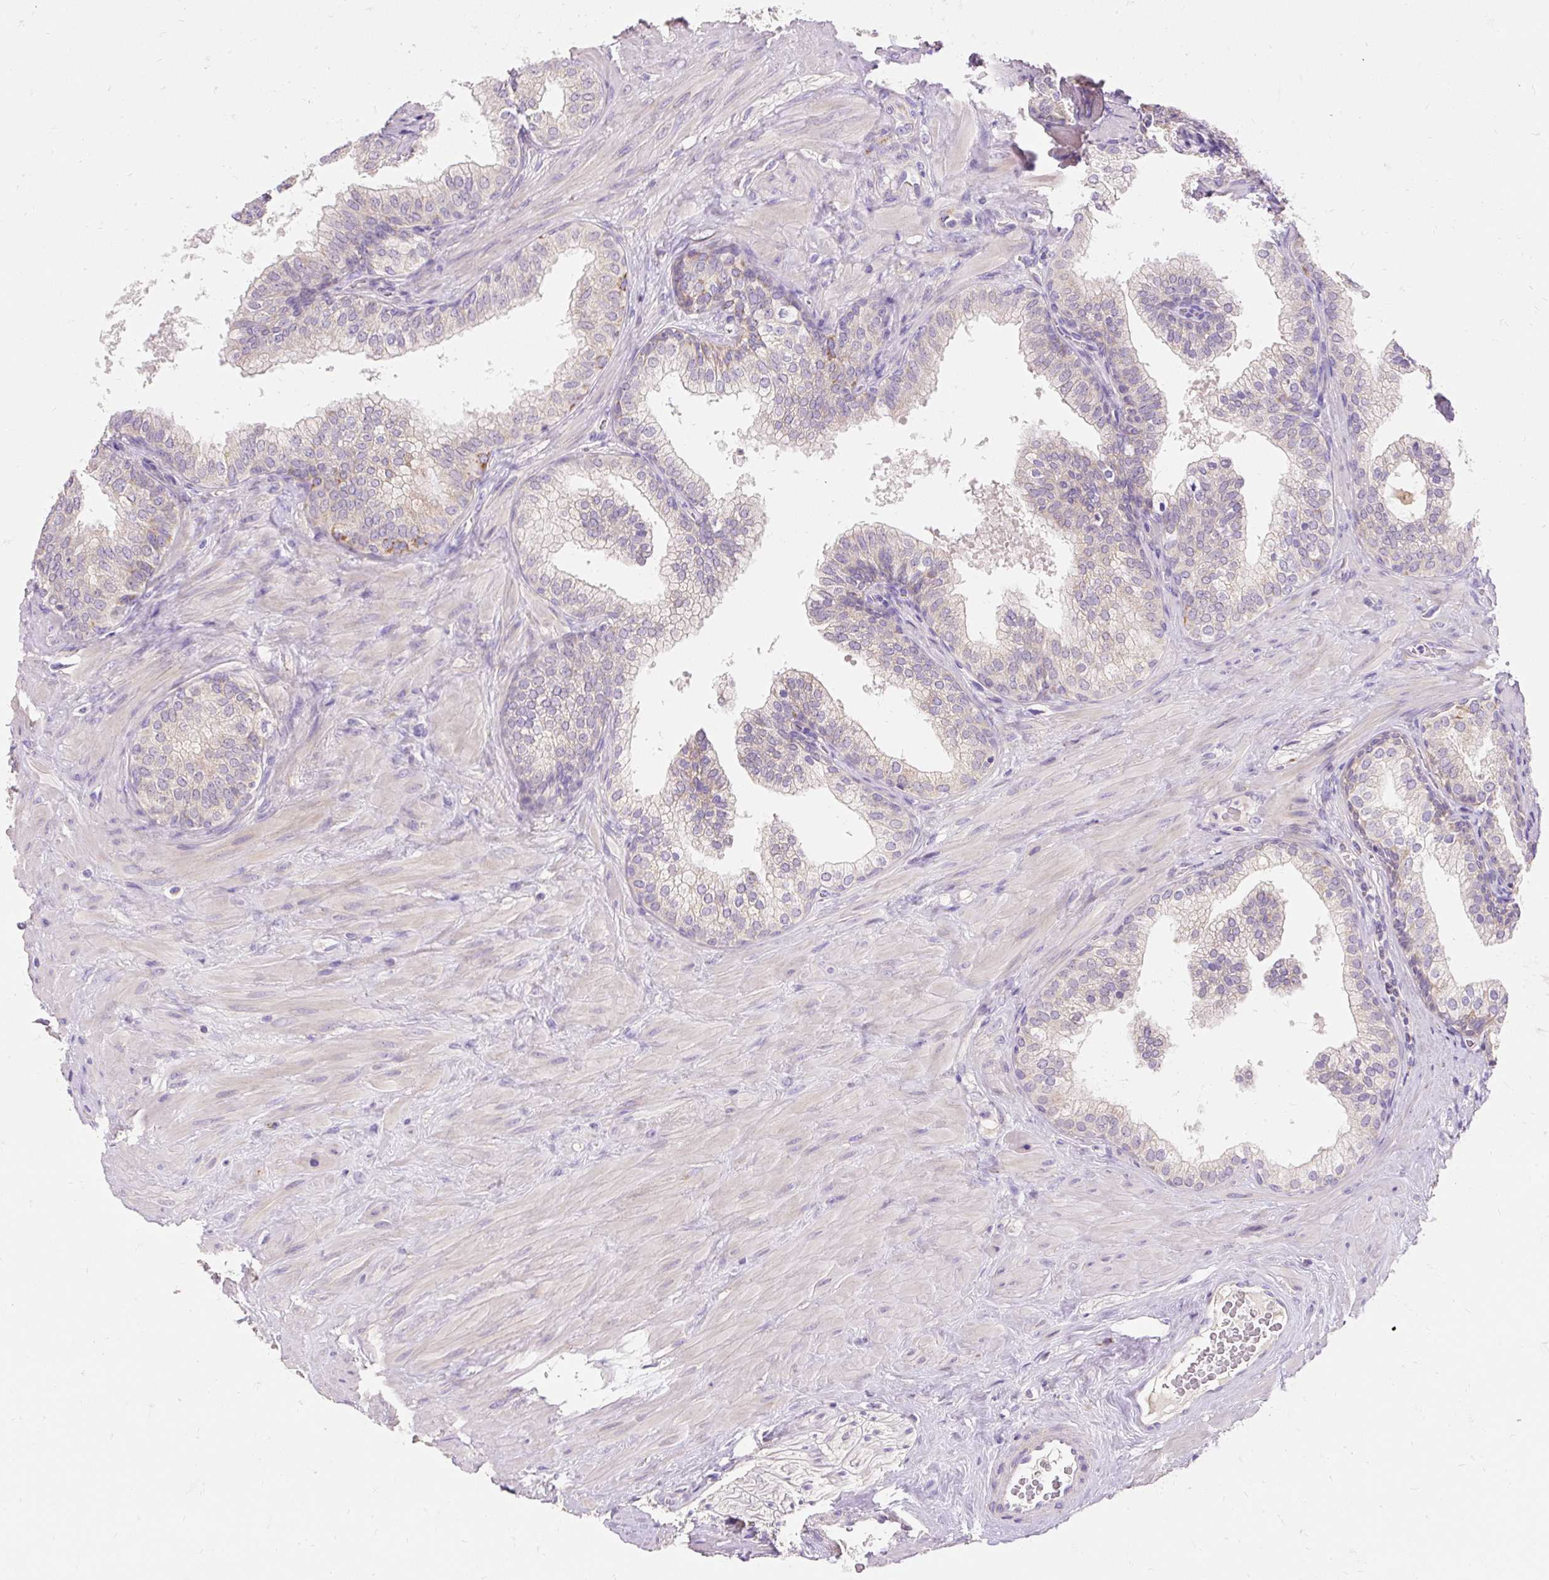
{"staining": {"intensity": "moderate", "quantity": "<25%", "location": "cytoplasmic/membranous"}, "tissue": "prostate", "cell_type": "Glandular cells", "image_type": "normal", "snomed": [{"axis": "morphology", "description": "Normal tissue, NOS"}, {"axis": "topography", "description": "Prostate"}], "caption": "A brown stain highlights moderate cytoplasmic/membranous expression of a protein in glandular cells of benign prostate. The staining was performed using DAB (3,3'-diaminobenzidine) to visualize the protein expression in brown, while the nuclei were stained in blue with hematoxylin (Magnification: 20x).", "gene": "PMAIP1", "patient": {"sex": "male", "age": 60}}